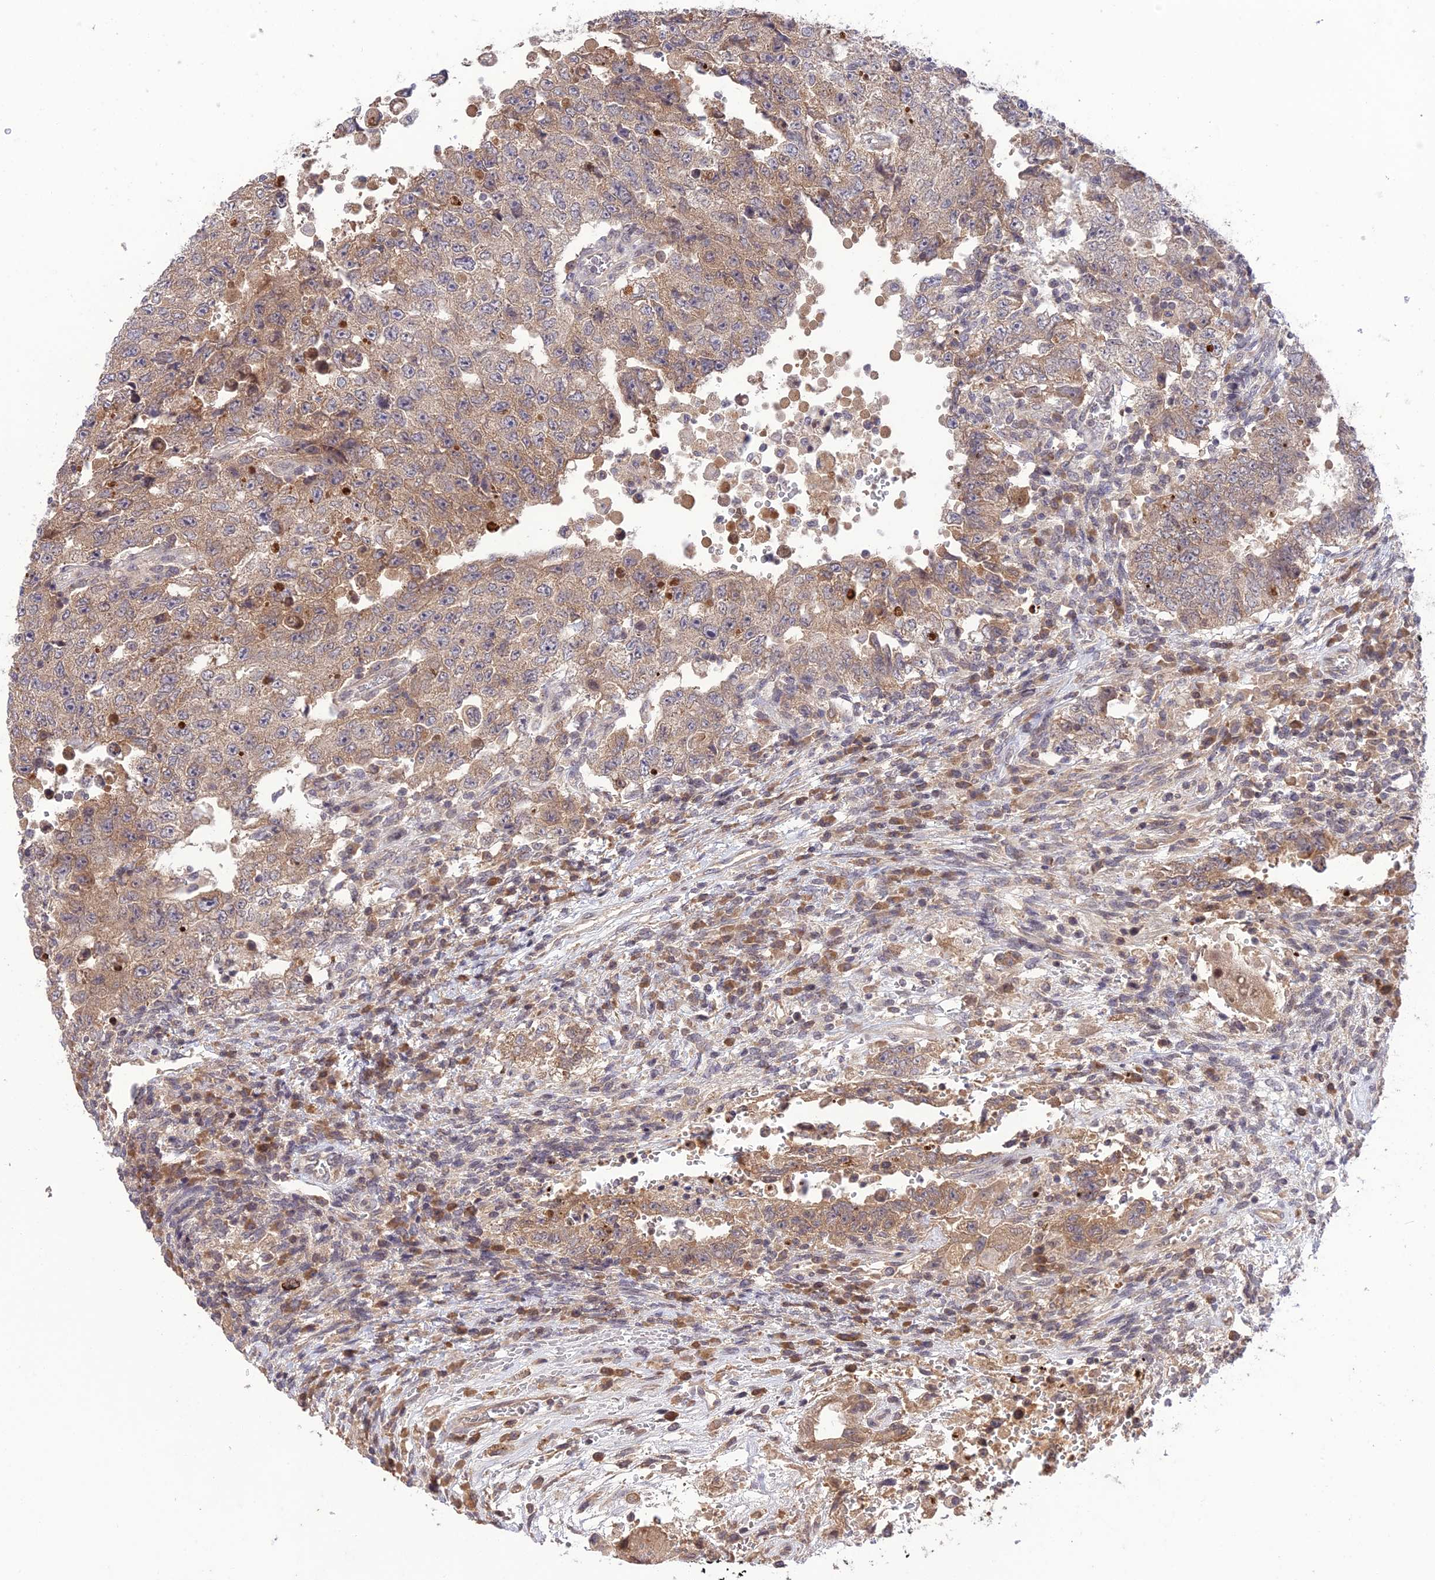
{"staining": {"intensity": "moderate", "quantity": ">75%", "location": "cytoplasmic/membranous"}, "tissue": "testis cancer", "cell_type": "Tumor cells", "image_type": "cancer", "snomed": [{"axis": "morphology", "description": "Carcinoma, Embryonal, NOS"}, {"axis": "topography", "description": "Testis"}], "caption": "This image demonstrates immunohistochemistry staining of human embryonal carcinoma (testis), with medium moderate cytoplasmic/membranous expression in about >75% of tumor cells.", "gene": "TEKT1", "patient": {"sex": "male", "age": 26}}